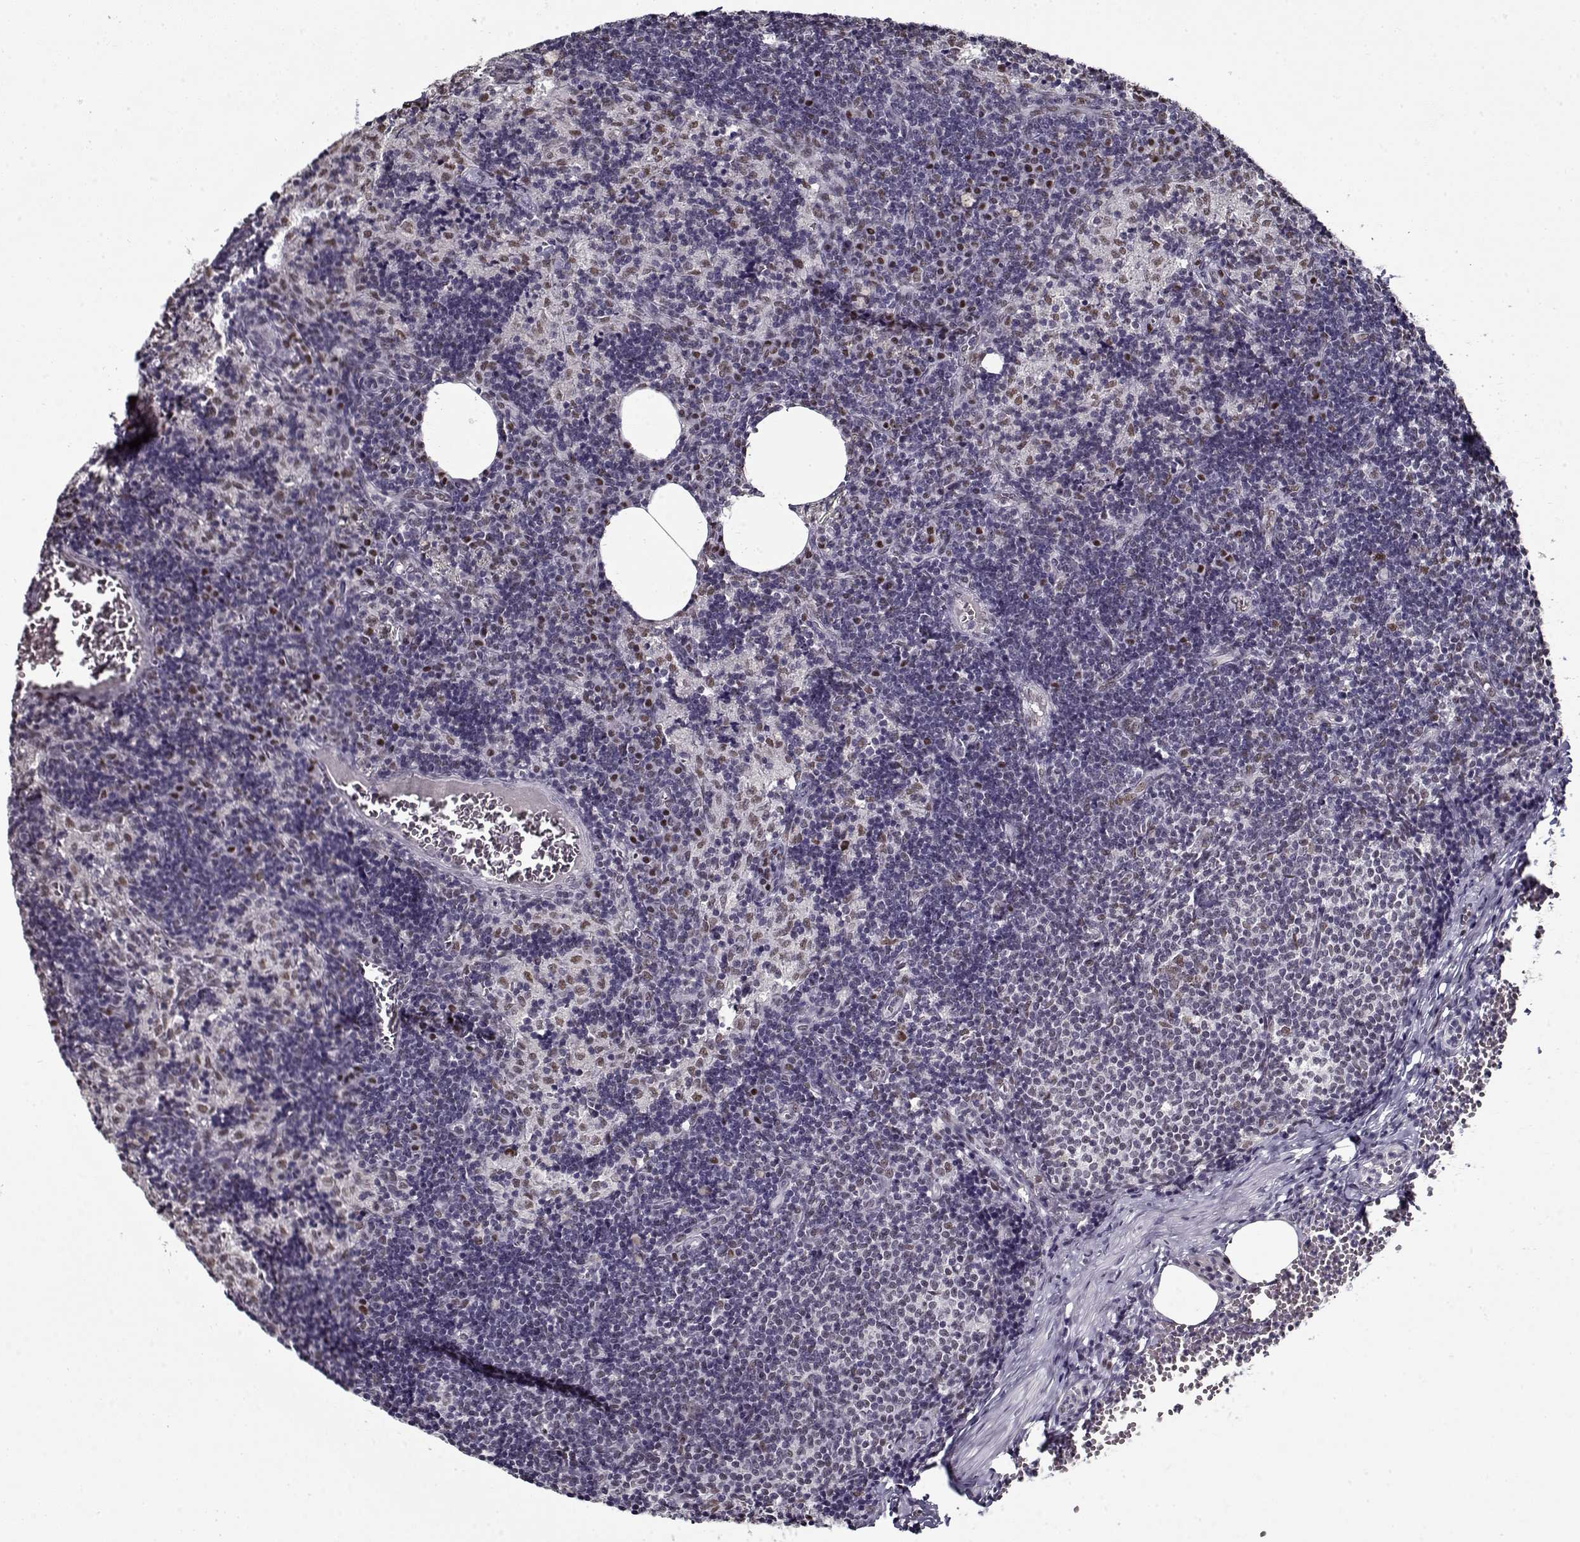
{"staining": {"intensity": "negative", "quantity": "none", "location": "none"}, "tissue": "lymph node", "cell_type": "Germinal center cells", "image_type": "normal", "snomed": [{"axis": "morphology", "description": "Normal tissue, NOS"}, {"axis": "topography", "description": "Lymph node"}], "caption": "Immunohistochemistry of benign human lymph node shows no staining in germinal center cells. (Brightfield microscopy of DAB (3,3'-diaminobenzidine) IHC at high magnification).", "gene": "PRMT1", "patient": {"sex": "female", "age": 50}}